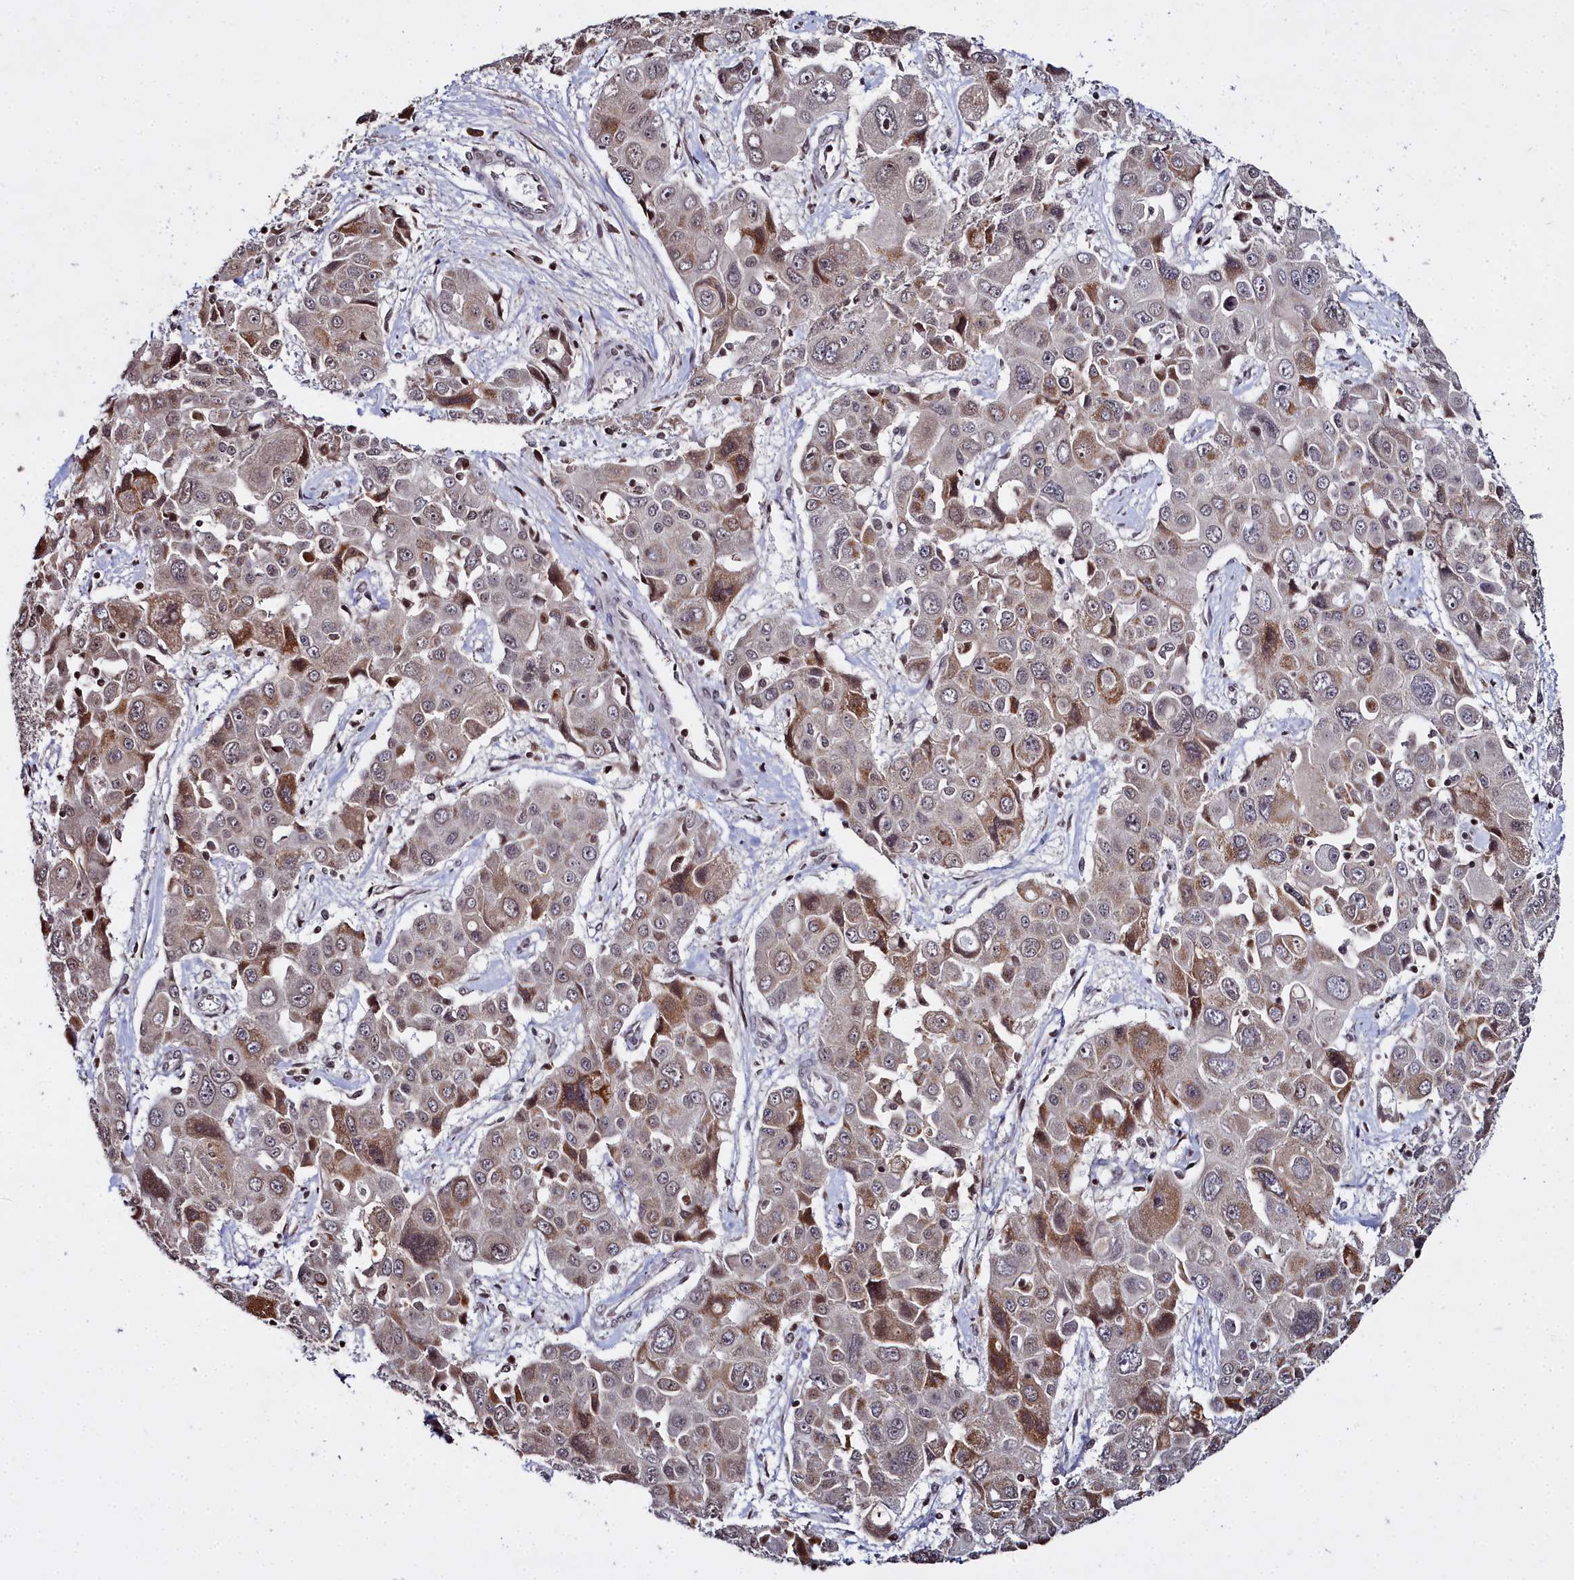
{"staining": {"intensity": "moderate", "quantity": "25%-75%", "location": "cytoplasmic/membranous"}, "tissue": "liver cancer", "cell_type": "Tumor cells", "image_type": "cancer", "snomed": [{"axis": "morphology", "description": "Cholangiocarcinoma"}, {"axis": "topography", "description": "Liver"}], "caption": "Liver cholangiocarcinoma stained for a protein demonstrates moderate cytoplasmic/membranous positivity in tumor cells.", "gene": "FZD4", "patient": {"sex": "male", "age": 67}}